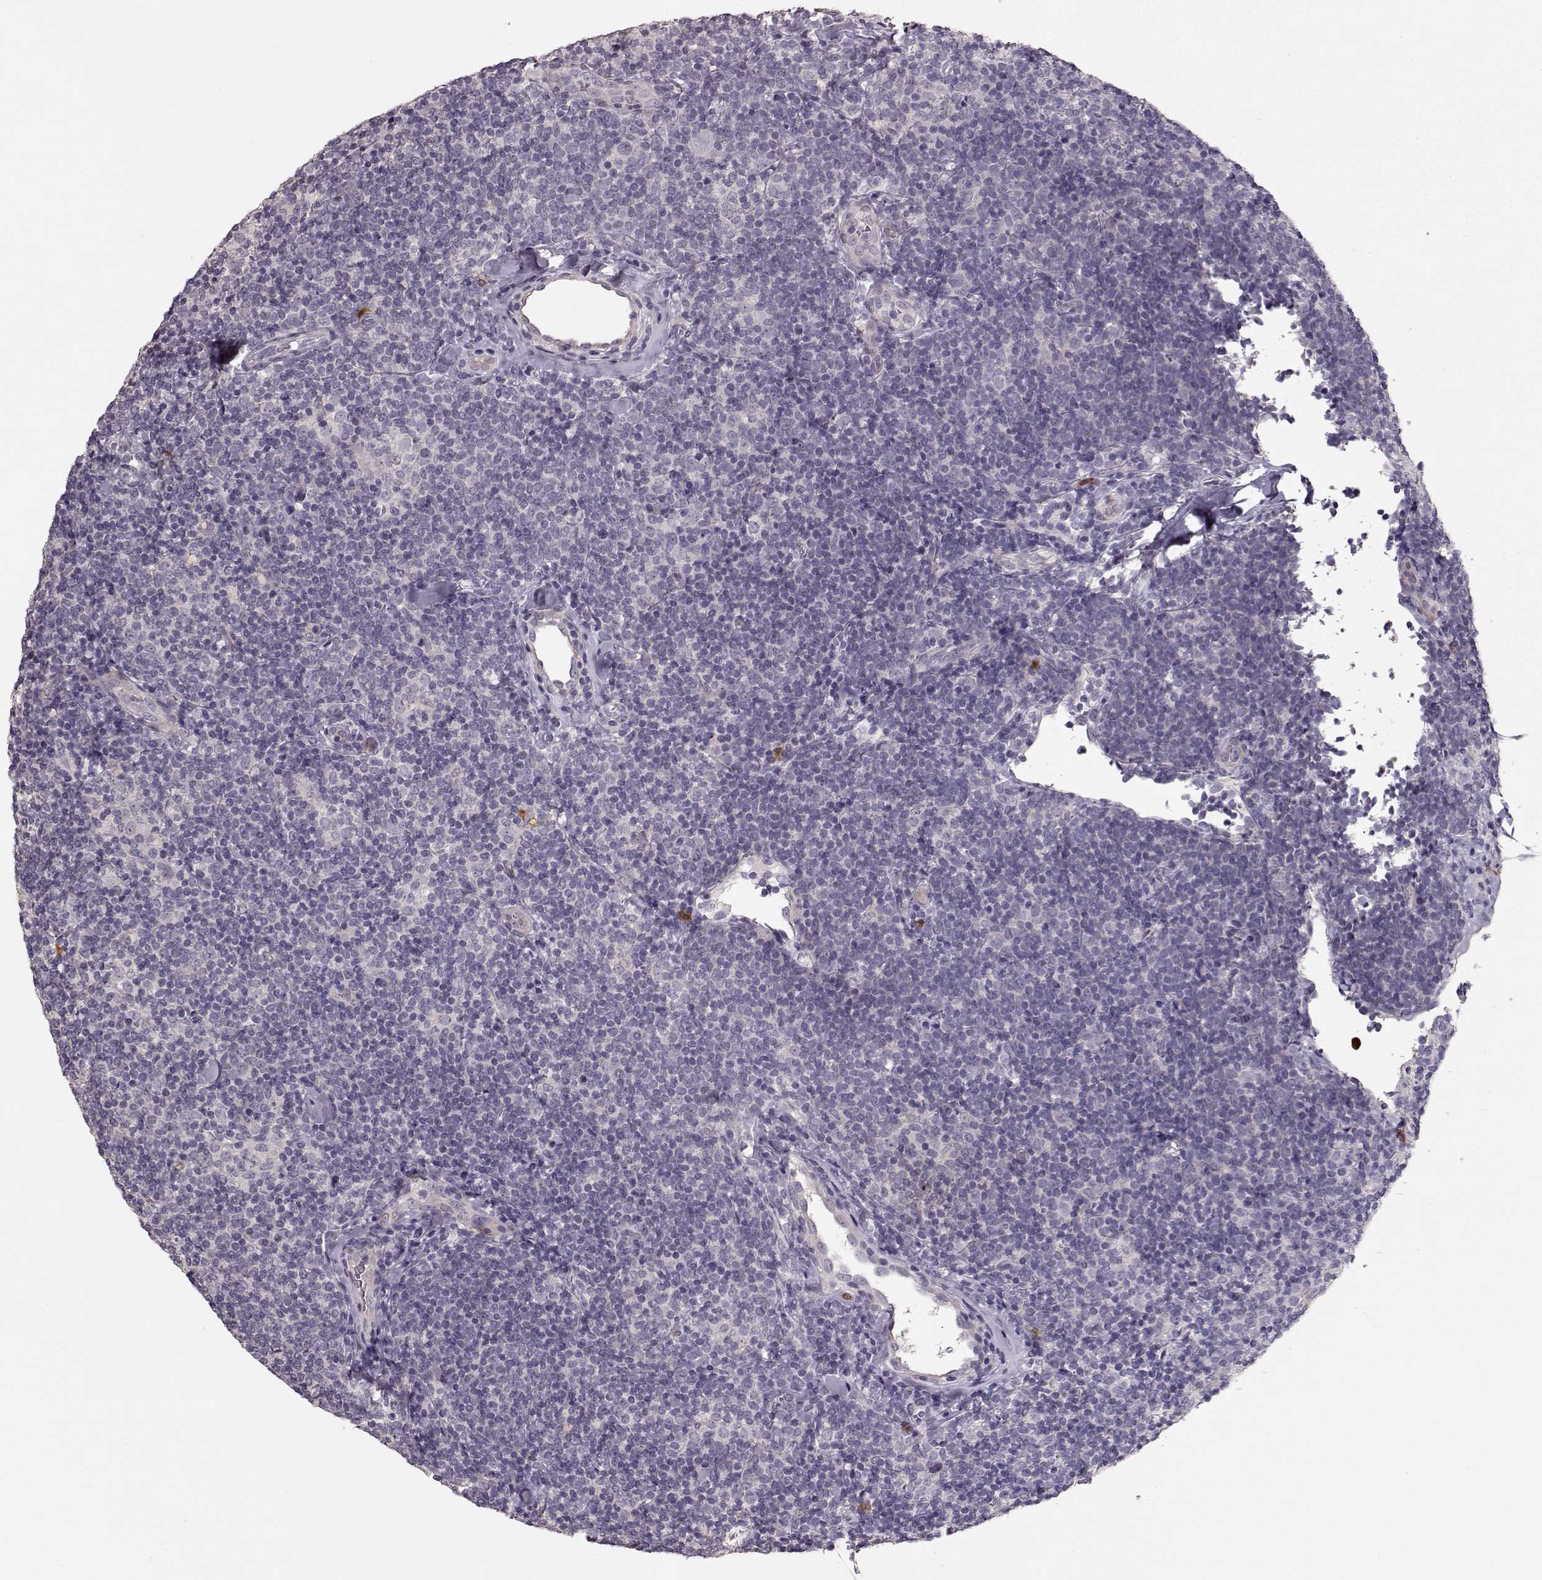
{"staining": {"intensity": "negative", "quantity": "none", "location": "none"}, "tissue": "lymphoma", "cell_type": "Tumor cells", "image_type": "cancer", "snomed": [{"axis": "morphology", "description": "Malignant lymphoma, non-Hodgkin's type, Low grade"}, {"axis": "topography", "description": "Lymph node"}], "caption": "Protein analysis of malignant lymphoma, non-Hodgkin's type (low-grade) displays no significant positivity in tumor cells. Nuclei are stained in blue.", "gene": "GHR", "patient": {"sex": "female", "age": 56}}